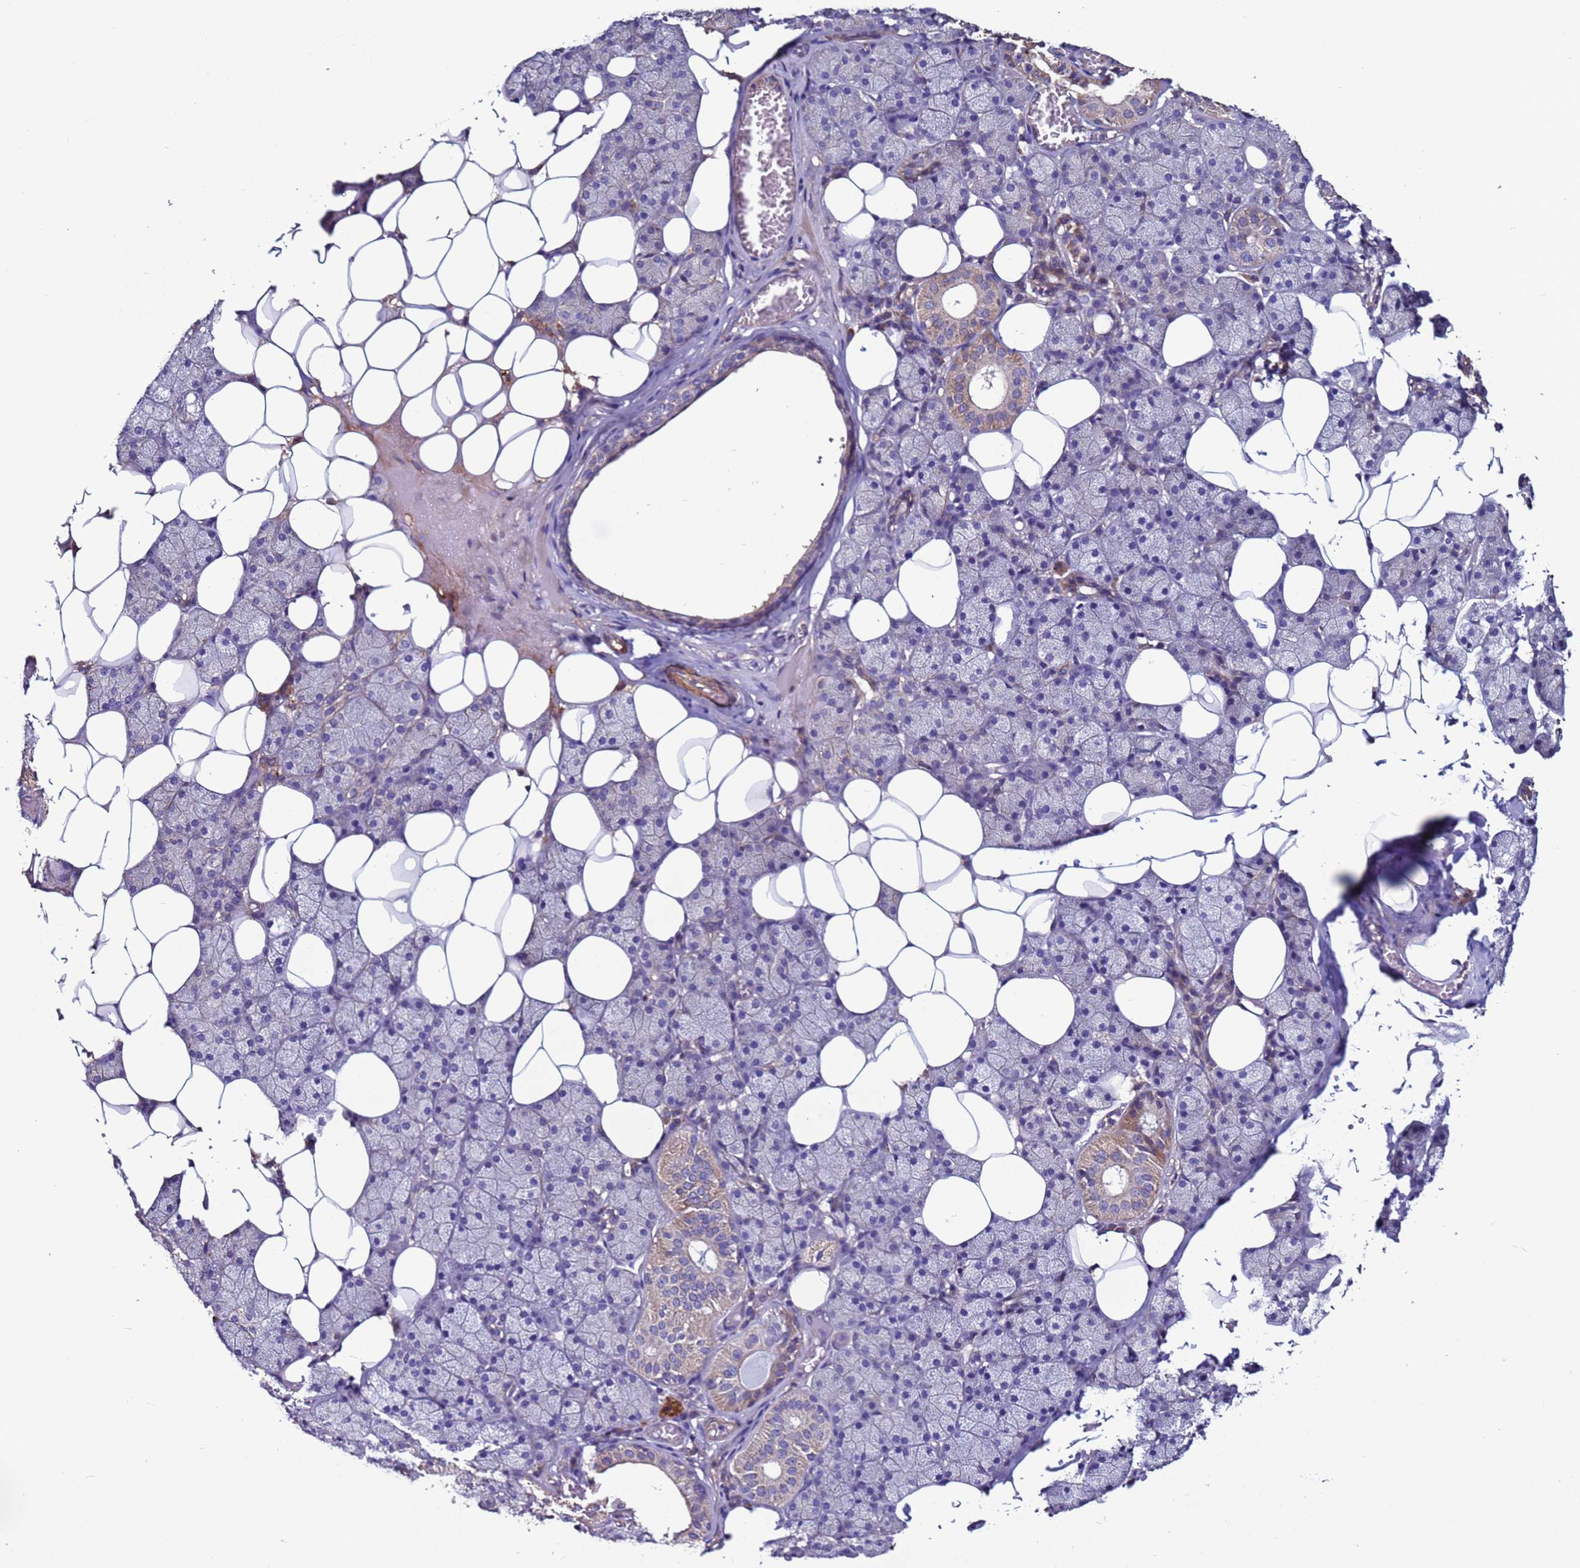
{"staining": {"intensity": "strong", "quantity": "<25%", "location": "cytoplasmic/membranous"}, "tissue": "salivary gland", "cell_type": "Glandular cells", "image_type": "normal", "snomed": [{"axis": "morphology", "description": "Normal tissue, NOS"}, {"axis": "topography", "description": "Salivary gland"}], "caption": "A medium amount of strong cytoplasmic/membranous staining is present in about <25% of glandular cells in normal salivary gland.", "gene": "CEP55", "patient": {"sex": "female", "age": 33}}